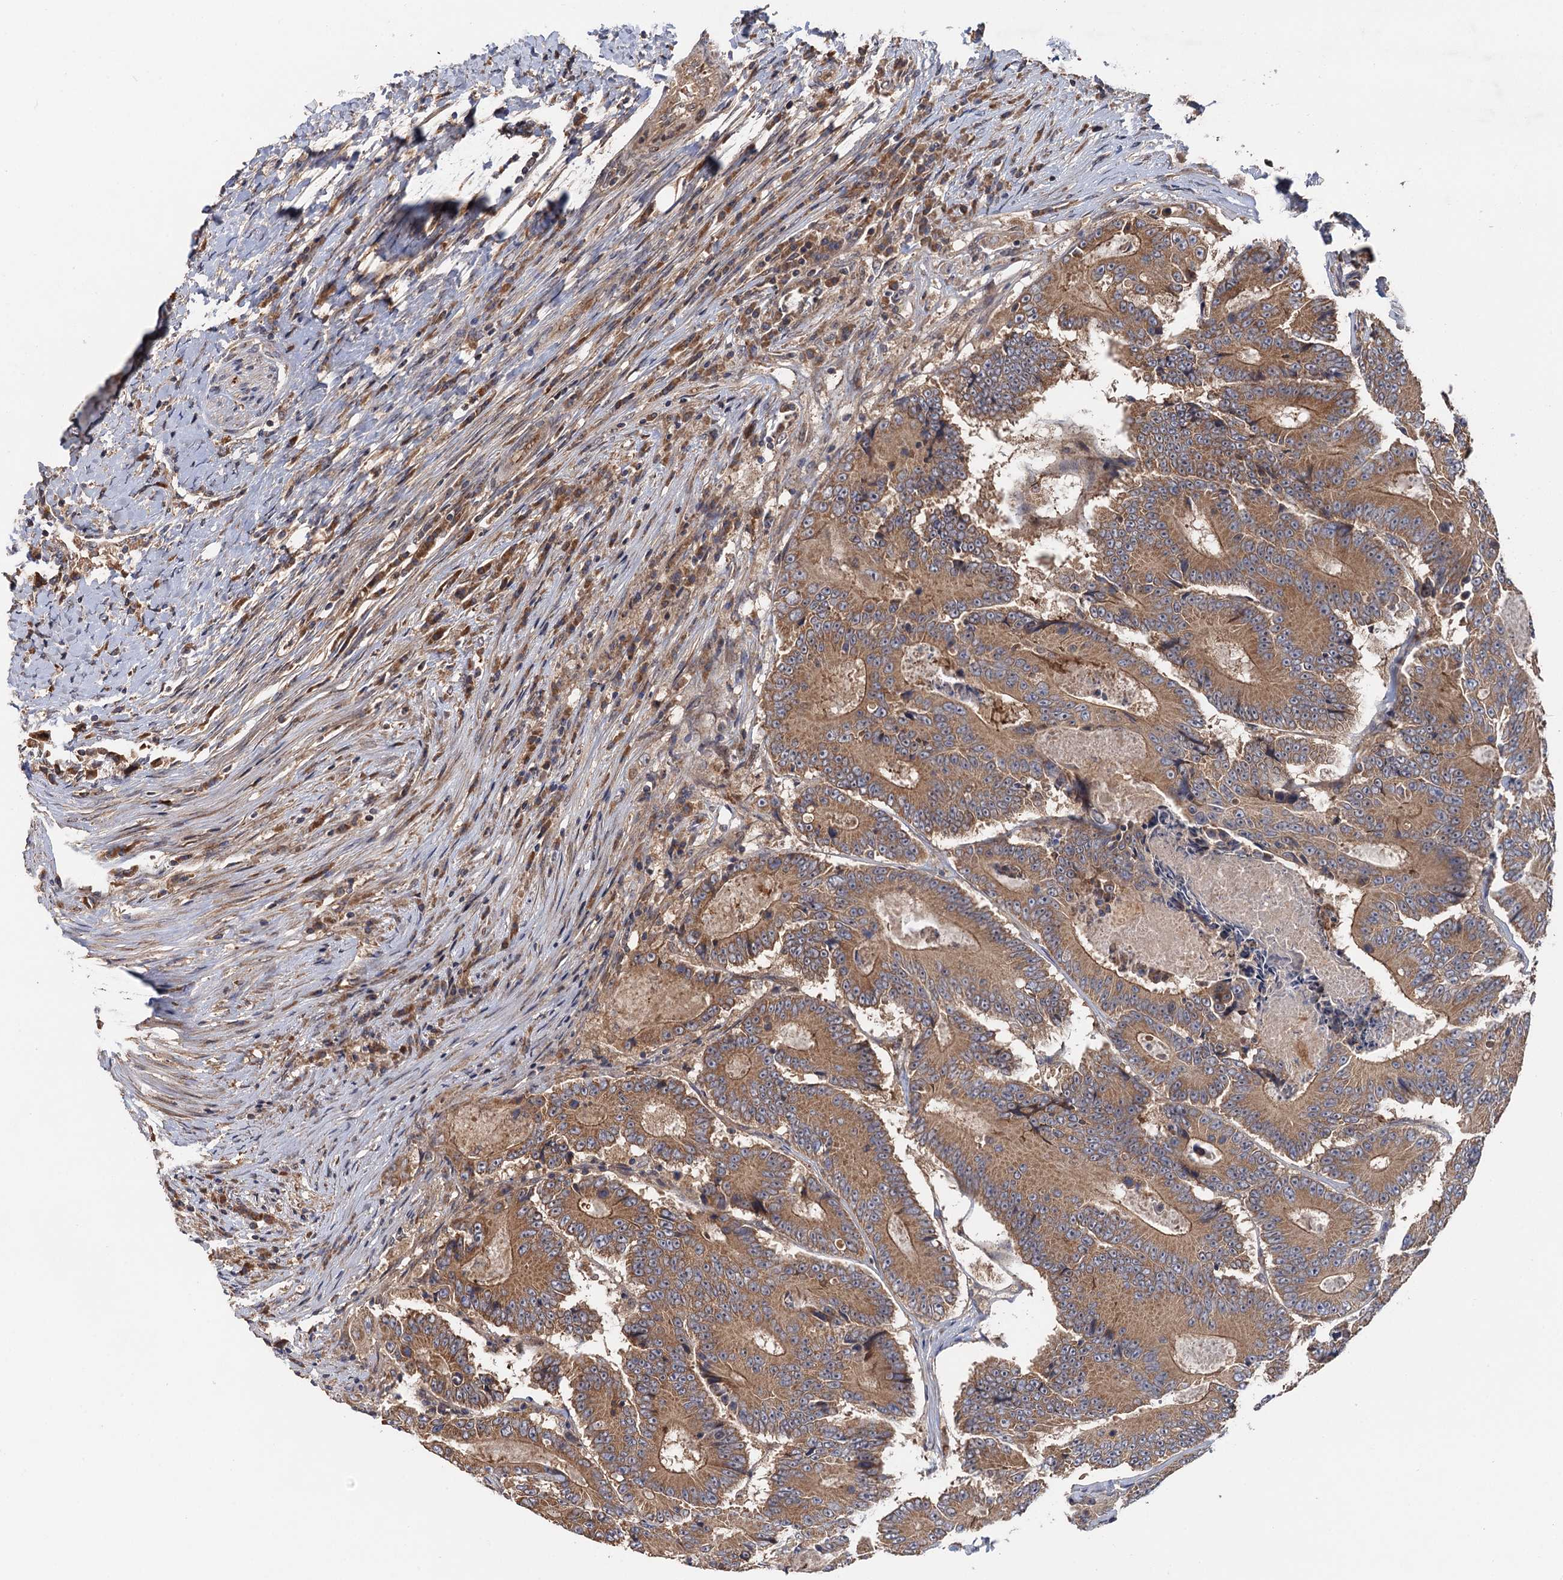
{"staining": {"intensity": "moderate", "quantity": ">75%", "location": "cytoplasmic/membranous"}, "tissue": "colorectal cancer", "cell_type": "Tumor cells", "image_type": "cancer", "snomed": [{"axis": "morphology", "description": "Adenocarcinoma, NOS"}, {"axis": "topography", "description": "Colon"}], "caption": "Protein analysis of colorectal cancer tissue exhibits moderate cytoplasmic/membranous positivity in approximately >75% of tumor cells. Immunohistochemistry stains the protein in brown and the nuclei are stained blue.", "gene": "SNX32", "patient": {"sex": "male", "age": 83}}